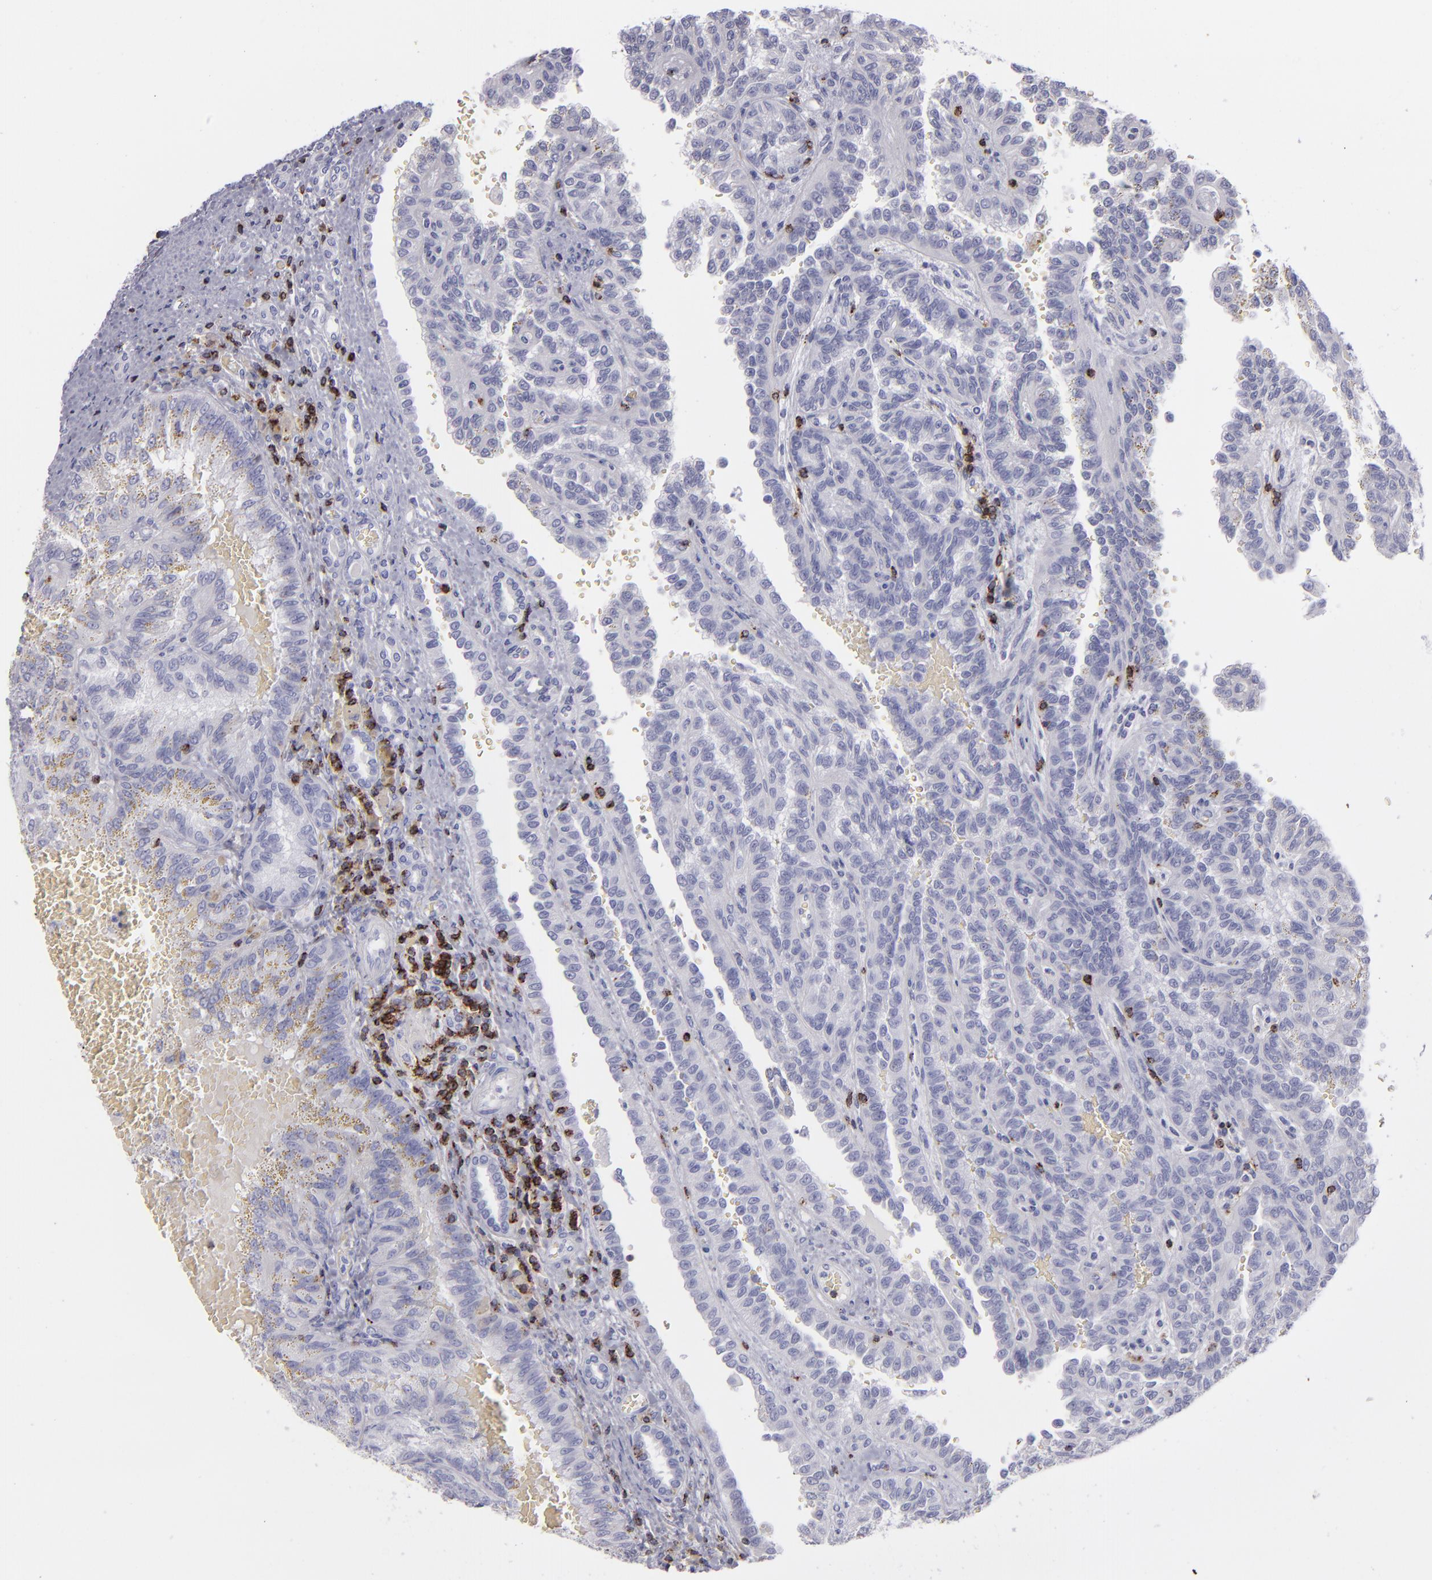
{"staining": {"intensity": "negative", "quantity": "none", "location": "none"}, "tissue": "renal cancer", "cell_type": "Tumor cells", "image_type": "cancer", "snomed": [{"axis": "morphology", "description": "Inflammation, NOS"}, {"axis": "morphology", "description": "Adenocarcinoma, NOS"}, {"axis": "topography", "description": "Kidney"}], "caption": "This is an IHC histopathology image of renal cancer (adenocarcinoma). There is no positivity in tumor cells.", "gene": "CD2", "patient": {"sex": "male", "age": 68}}